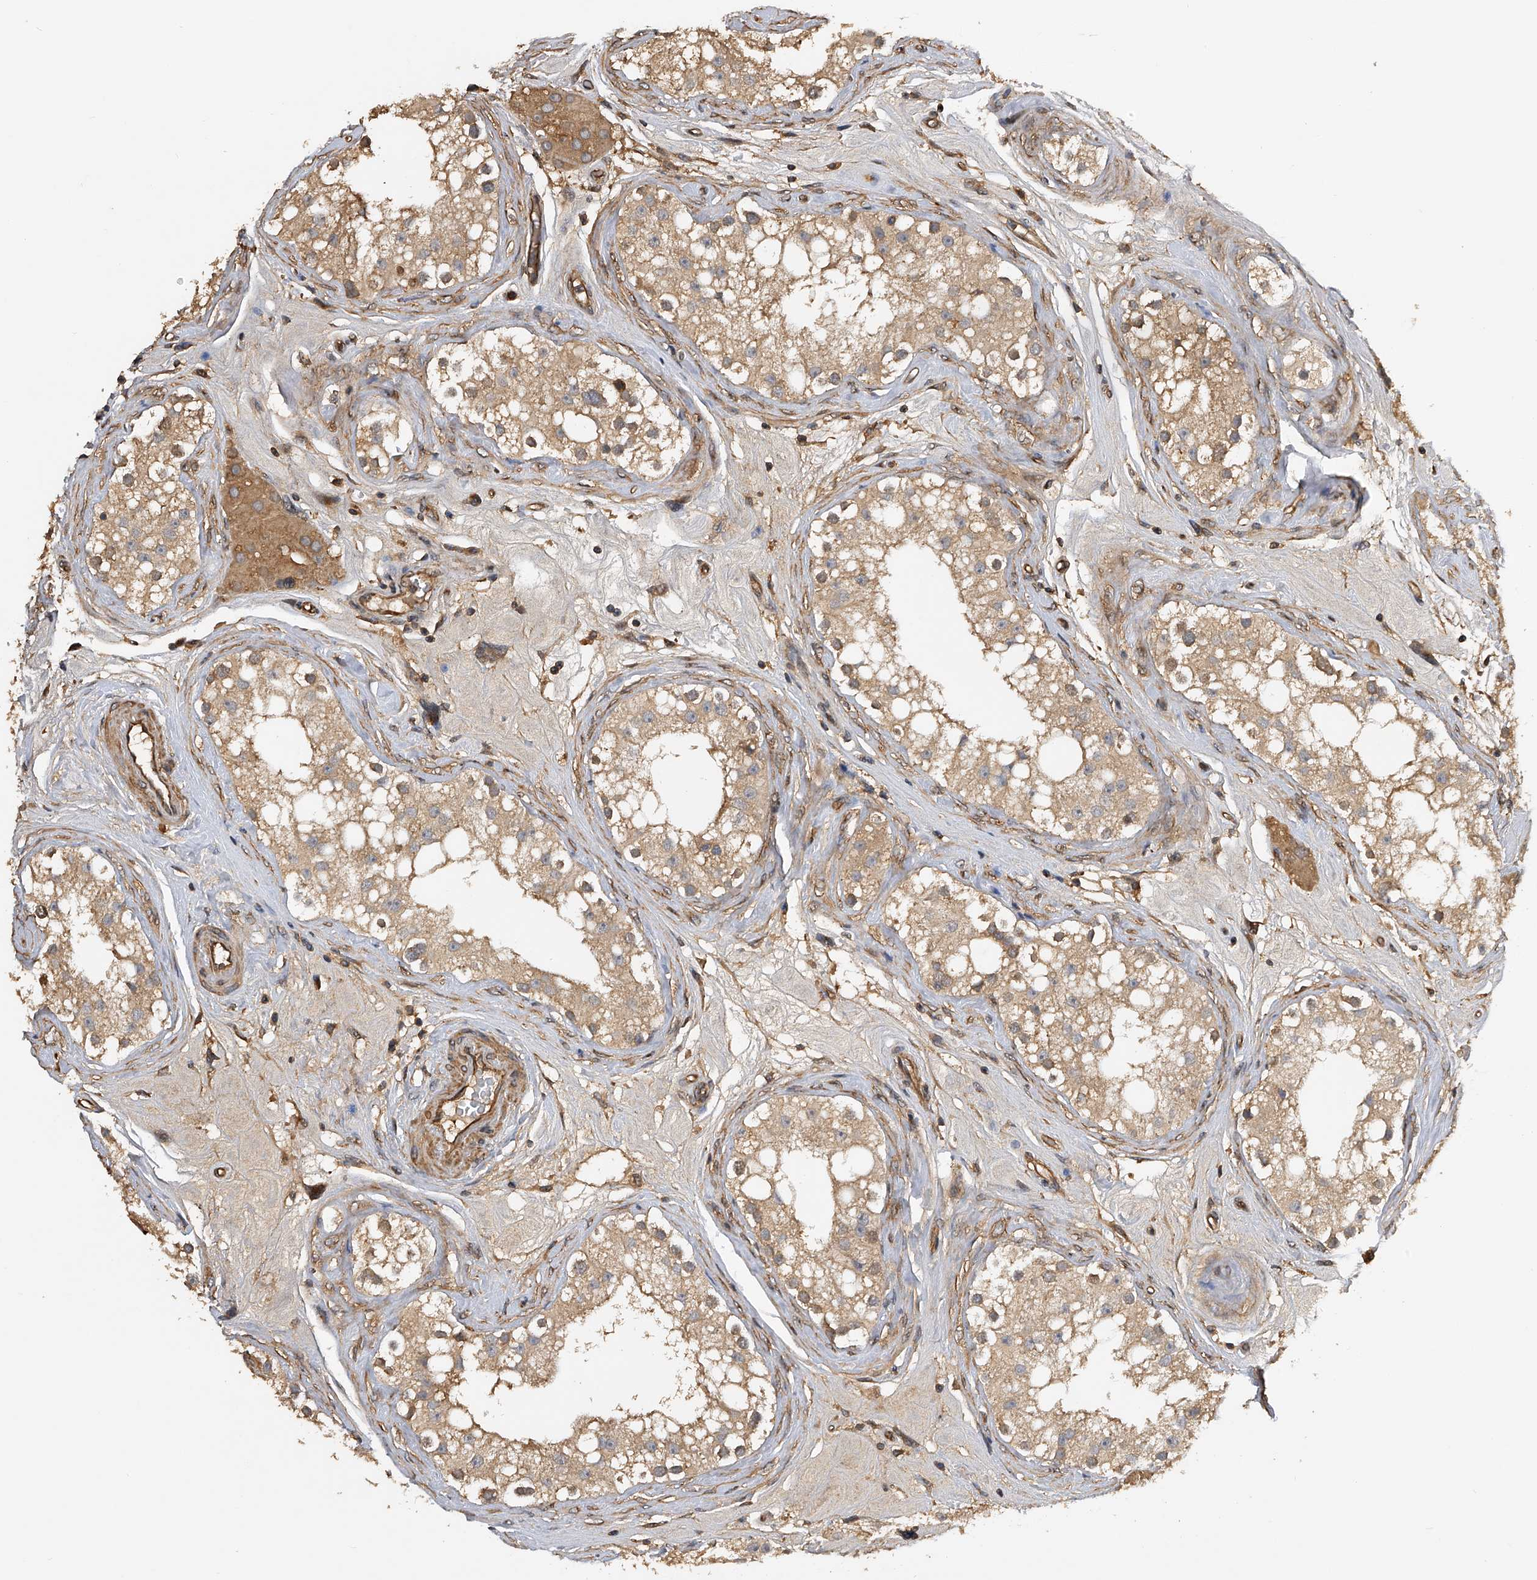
{"staining": {"intensity": "moderate", "quantity": ">75%", "location": "cytoplasmic/membranous"}, "tissue": "testis", "cell_type": "Cells in seminiferous ducts", "image_type": "normal", "snomed": [{"axis": "morphology", "description": "Normal tissue, NOS"}, {"axis": "topography", "description": "Testis"}], "caption": "Immunohistochemistry (IHC) (DAB (3,3'-diaminobenzidine)) staining of unremarkable testis demonstrates moderate cytoplasmic/membranous protein expression in about >75% of cells in seminiferous ducts. (IHC, brightfield microscopy, high magnification).", "gene": "PTPRA", "patient": {"sex": "male", "age": 84}}